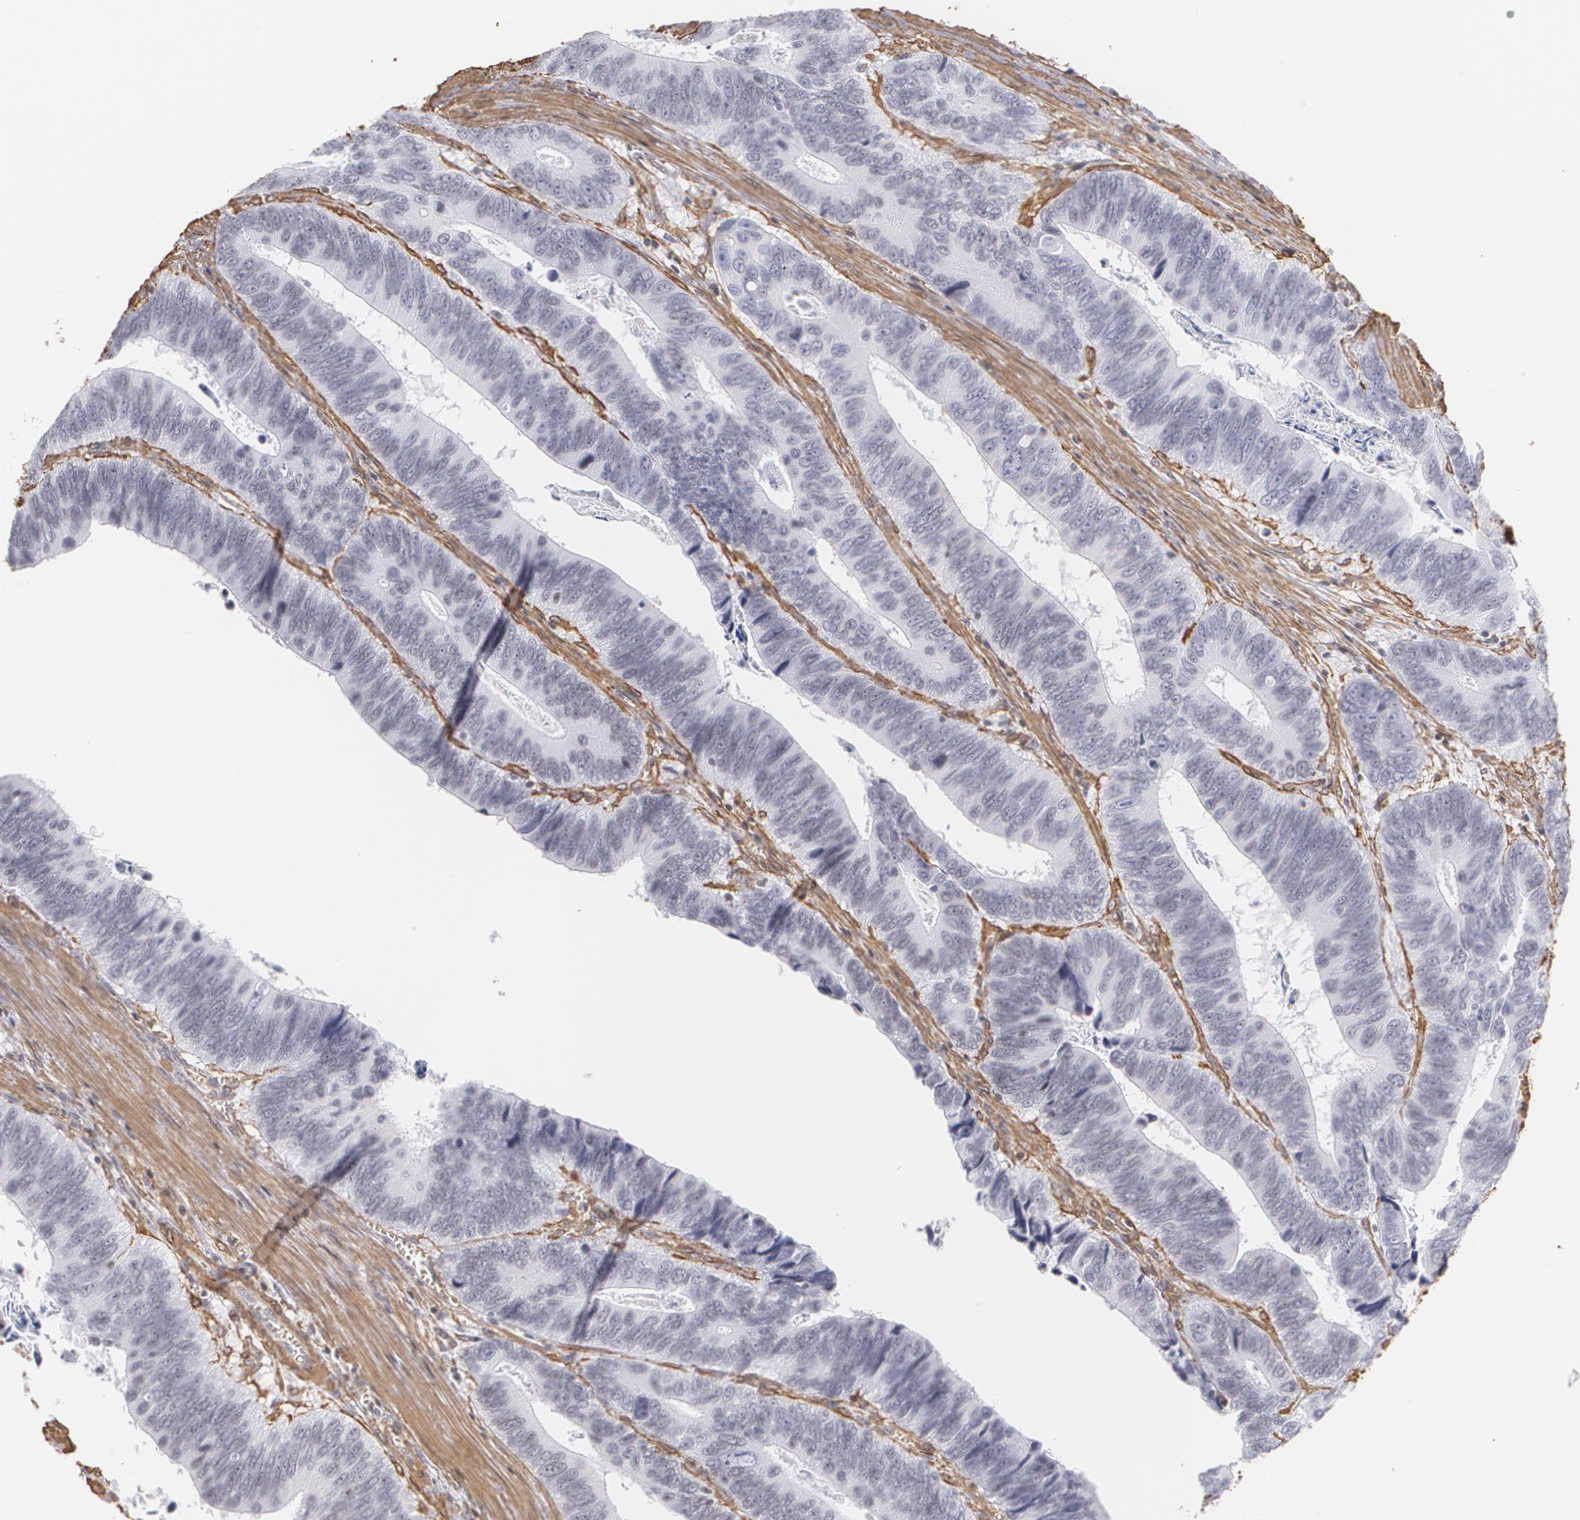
{"staining": {"intensity": "negative", "quantity": "none", "location": "none"}, "tissue": "colorectal cancer", "cell_type": "Tumor cells", "image_type": "cancer", "snomed": [{"axis": "morphology", "description": "Adenocarcinoma, NOS"}, {"axis": "topography", "description": "Colon"}], "caption": "Colorectal adenocarcinoma was stained to show a protein in brown. There is no significant staining in tumor cells. The staining was performed using DAB to visualize the protein expression in brown, while the nuclei were stained in blue with hematoxylin (Magnification: 20x).", "gene": "VAMP1", "patient": {"sex": "male", "age": 72}}